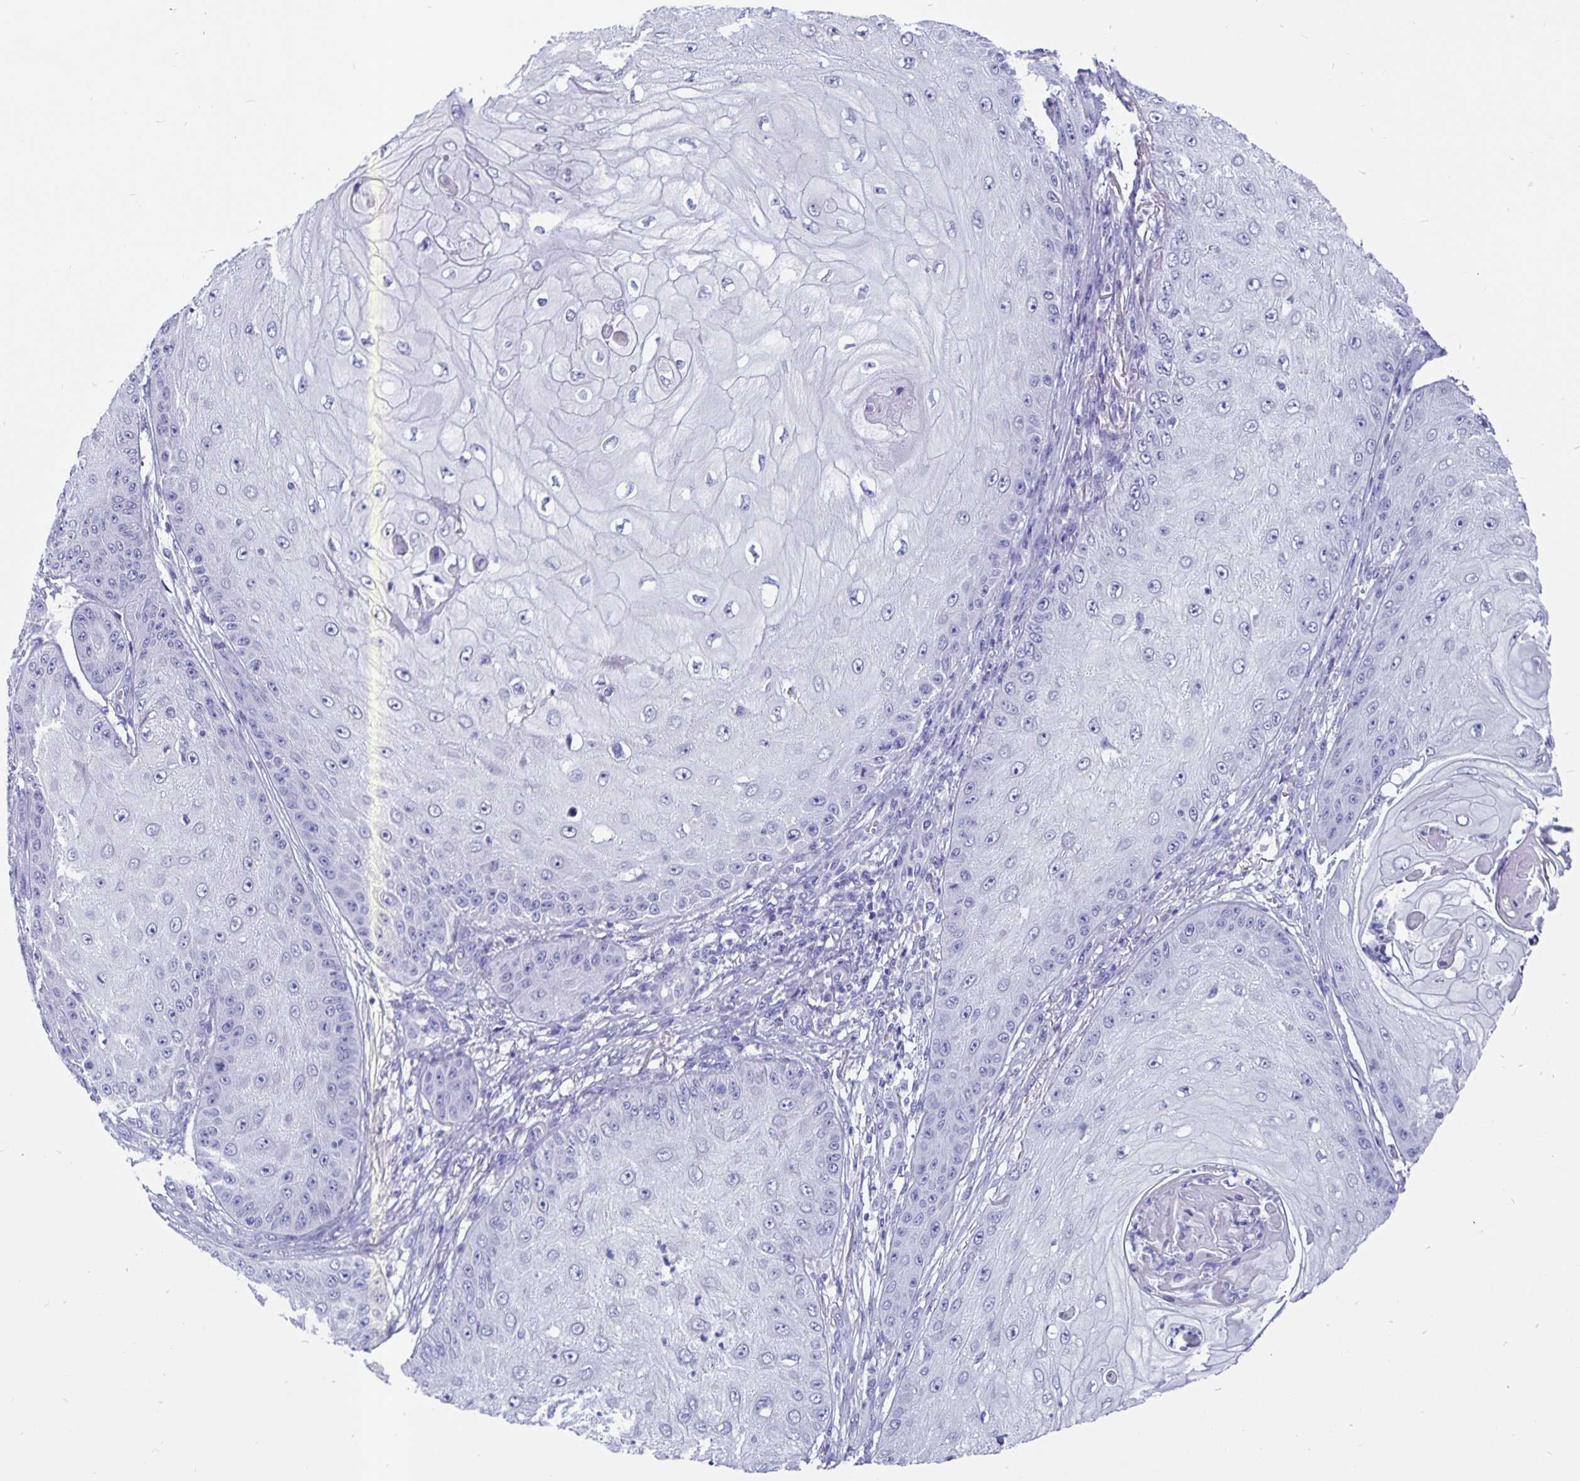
{"staining": {"intensity": "negative", "quantity": "none", "location": "none"}, "tissue": "skin cancer", "cell_type": "Tumor cells", "image_type": "cancer", "snomed": [{"axis": "morphology", "description": "Squamous cell carcinoma, NOS"}, {"axis": "topography", "description": "Skin"}], "caption": "This is an IHC micrograph of squamous cell carcinoma (skin). There is no expression in tumor cells.", "gene": "ODF3B", "patient": {"sex": "male", "age": 70}}